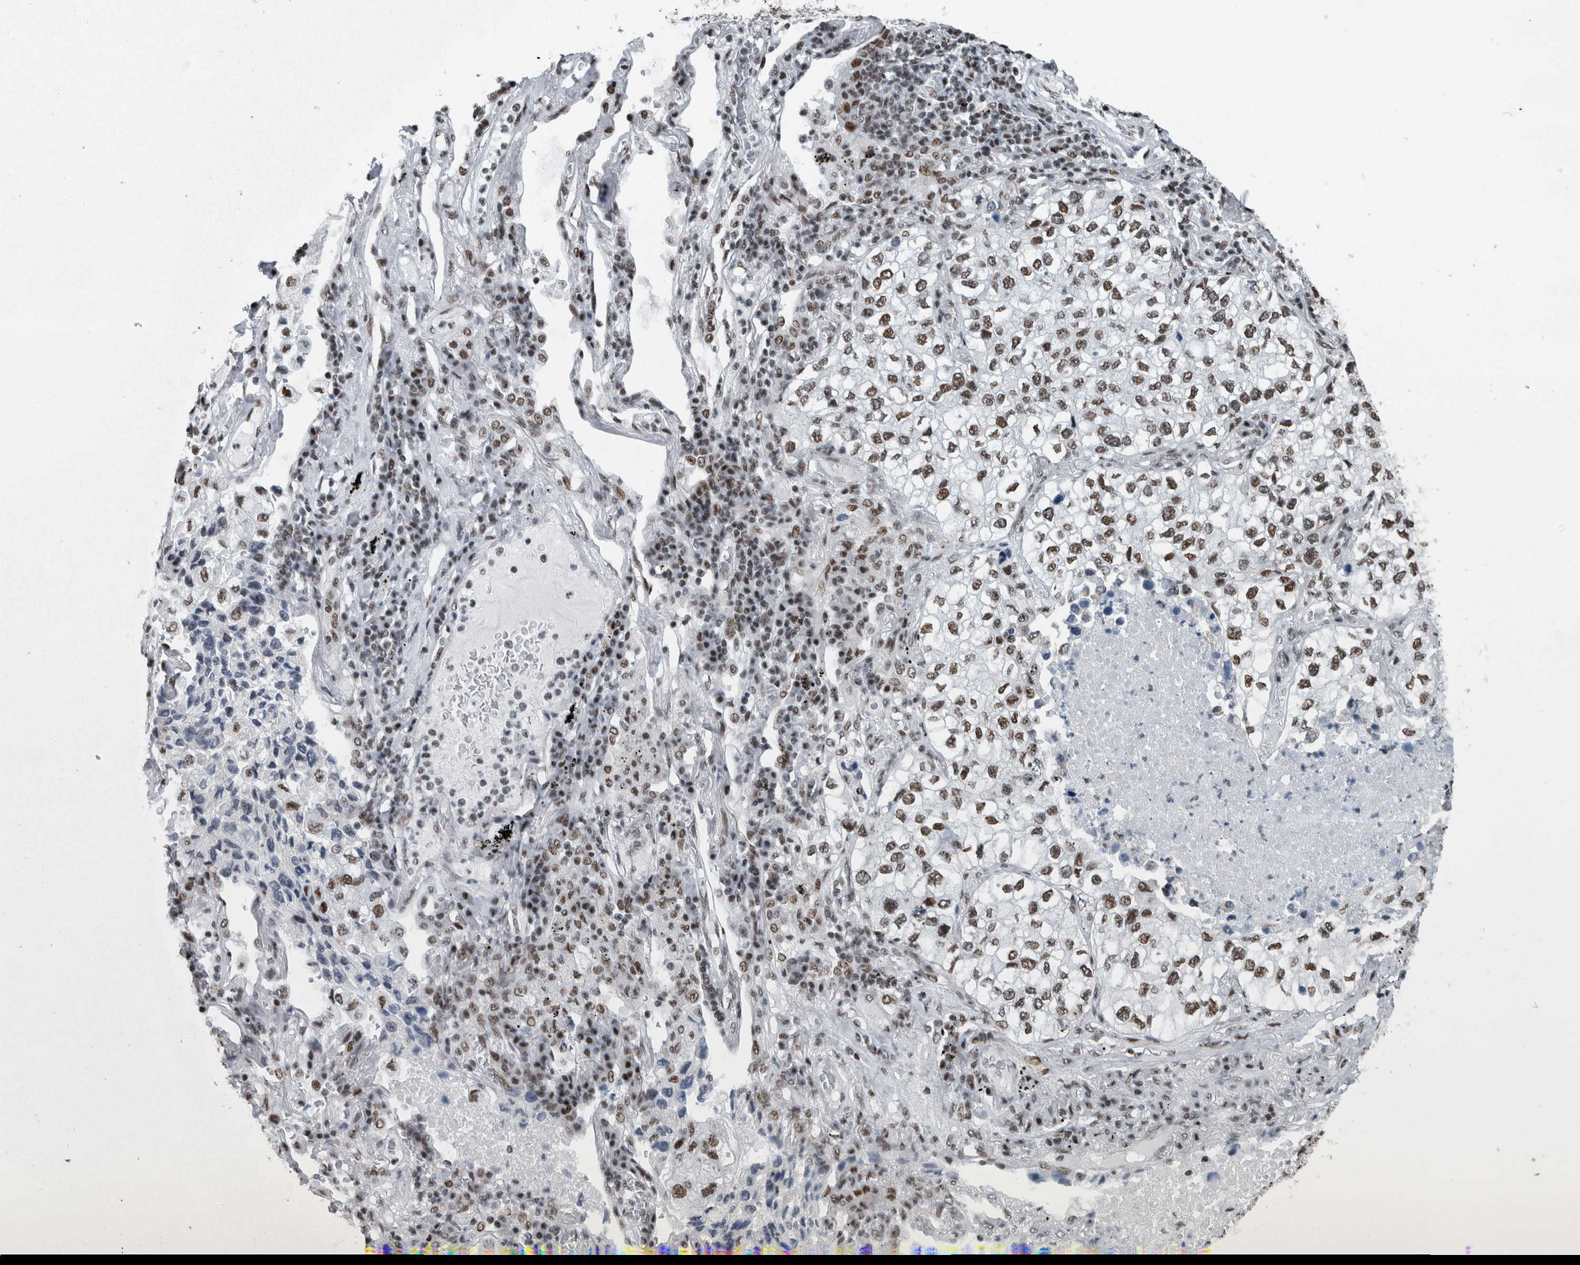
{"staining": {"intensity": "moderate", "quantity": "25%-75%", "location": "nuclear"}, "tissue": "lung cancer", "cell_type": "Tumor cells", "image_type": "cancer", "snomed": [{"axis": "morphology", "description": "Adenocarcinoma, NOS"}, {"axis": "topography", "description": "Lung"}], "caption": "This image reveals immunohistochemistry (IHC) staining of human adenocarcinoma (lung), with medium moderate nuclear expression in approximately 25%-75% of tumor cells.", "gene": "DNMT3A", "patient": {"sex": "male", "age": 63}}